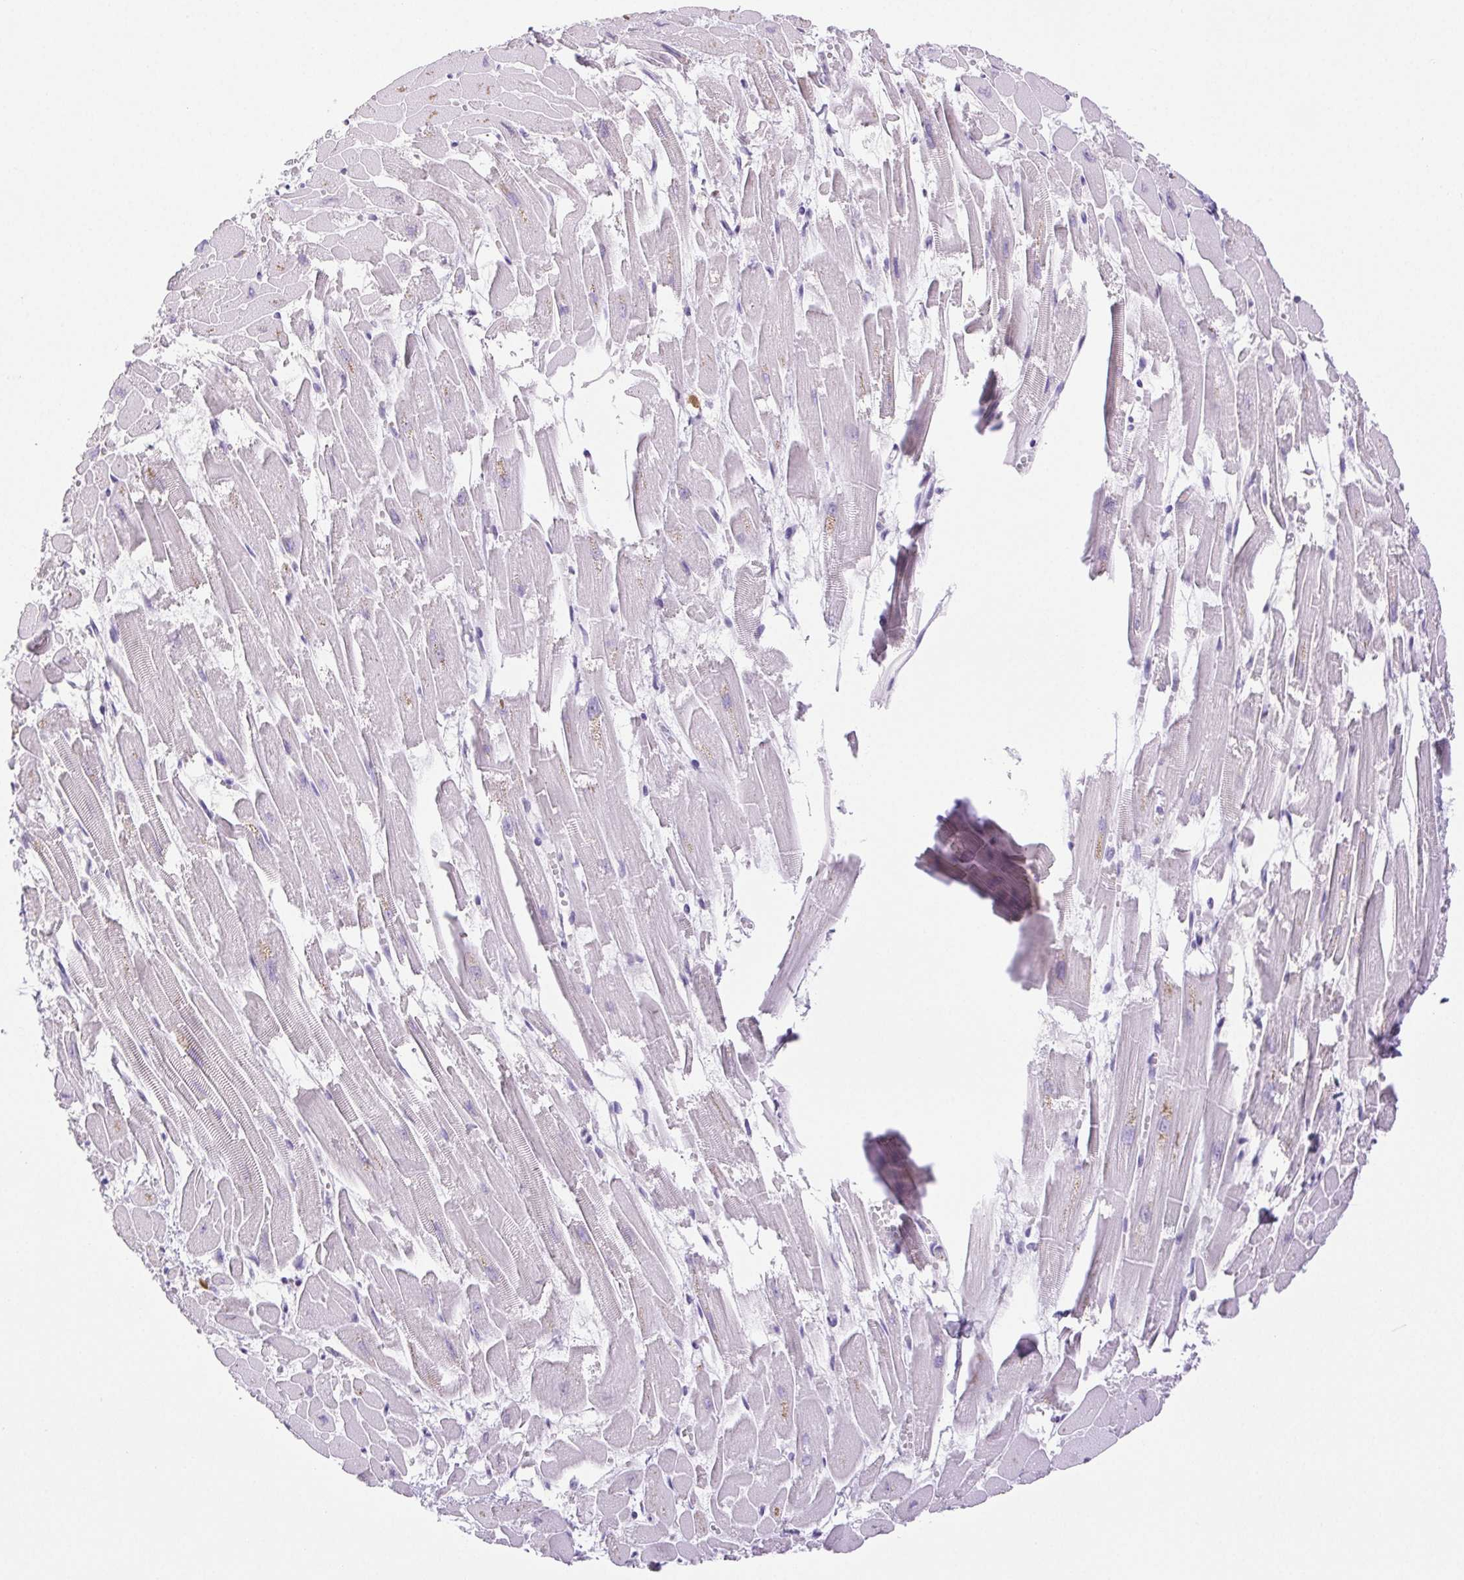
{"staining": {"intensity": "negative", "quantity": "none", "location": "none"}, "tissue": "heart muscle", "cell_type": "Cardiomyocytes", "image_type": "normal", "snomed": [{"axis": "morphology", "description": "Normal tissue, NOS"}, {"axis": "topography", "description": "Heart"}], "caption": "This is an immunohistochemistry (IHC) histopathology image of unremarkable heart muscle. There is no expression in cardiomyocytes.", "gene": "PAPPA2", "patient": {"sex": "female", "age": 52}}